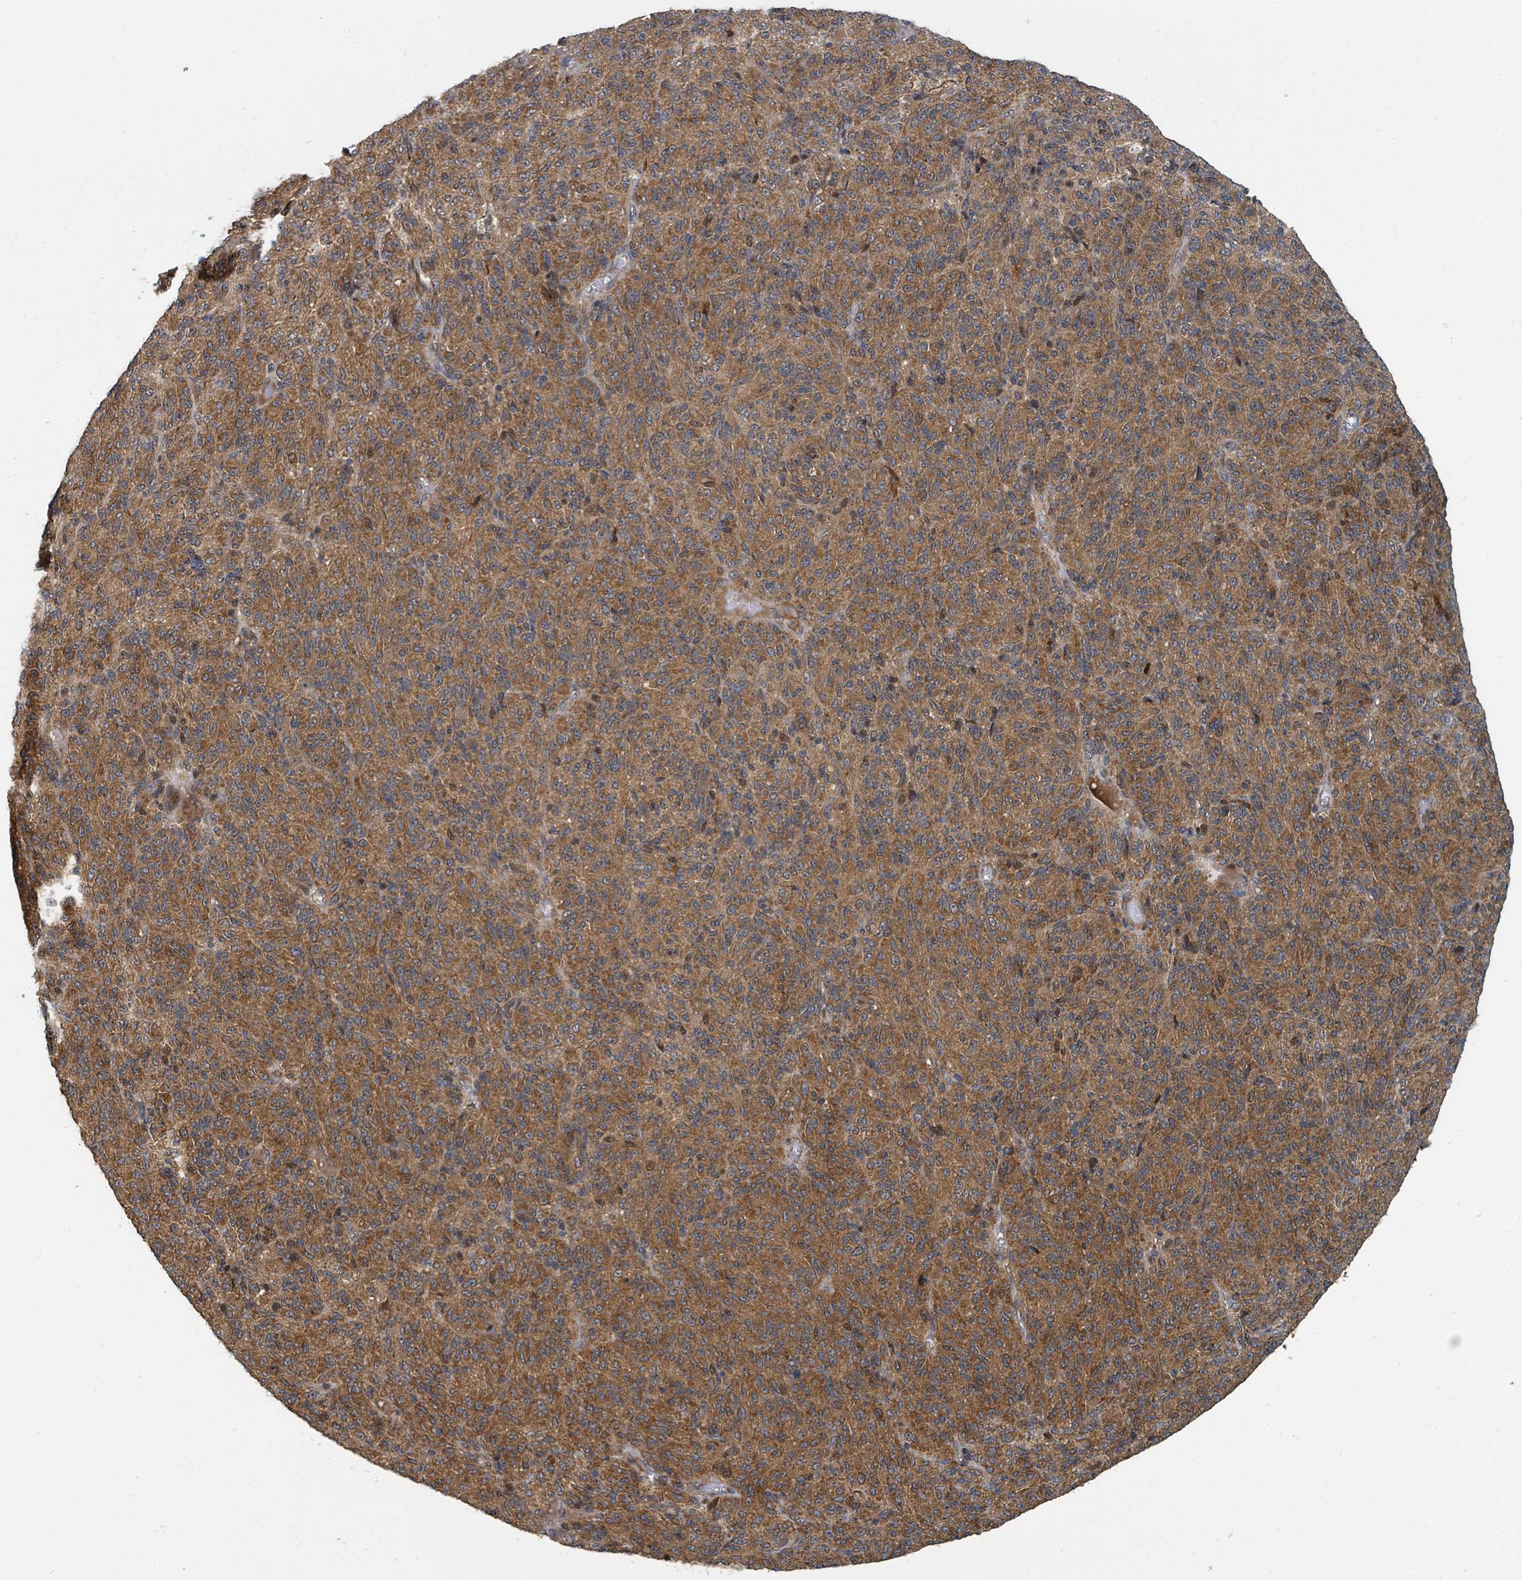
{"staining": {"intensity": "moderate", "quantity": ">75%", "location": "cytoplasmic/membranous"}, "tissue": "melanoma", "cell_type": "Tumor cells", "image_type": "cancer", "snomed": [{"axis": "morphology", "description": "Malignant melanoma, Metastatic site"}, {"axis": "topography", "description": "Brain"}], "caption": "IHC photomicrograph of neoplastic tissue: human melanoma stained using IHC reveals medium levels of moderate protein expression localized specifically in the cytoplasmic/membranous of tumor cells, appearing as a cytoplasmic/membranous brown color.", "gene": "DPM1", "patient": {"sex": "female", "age": 56}}